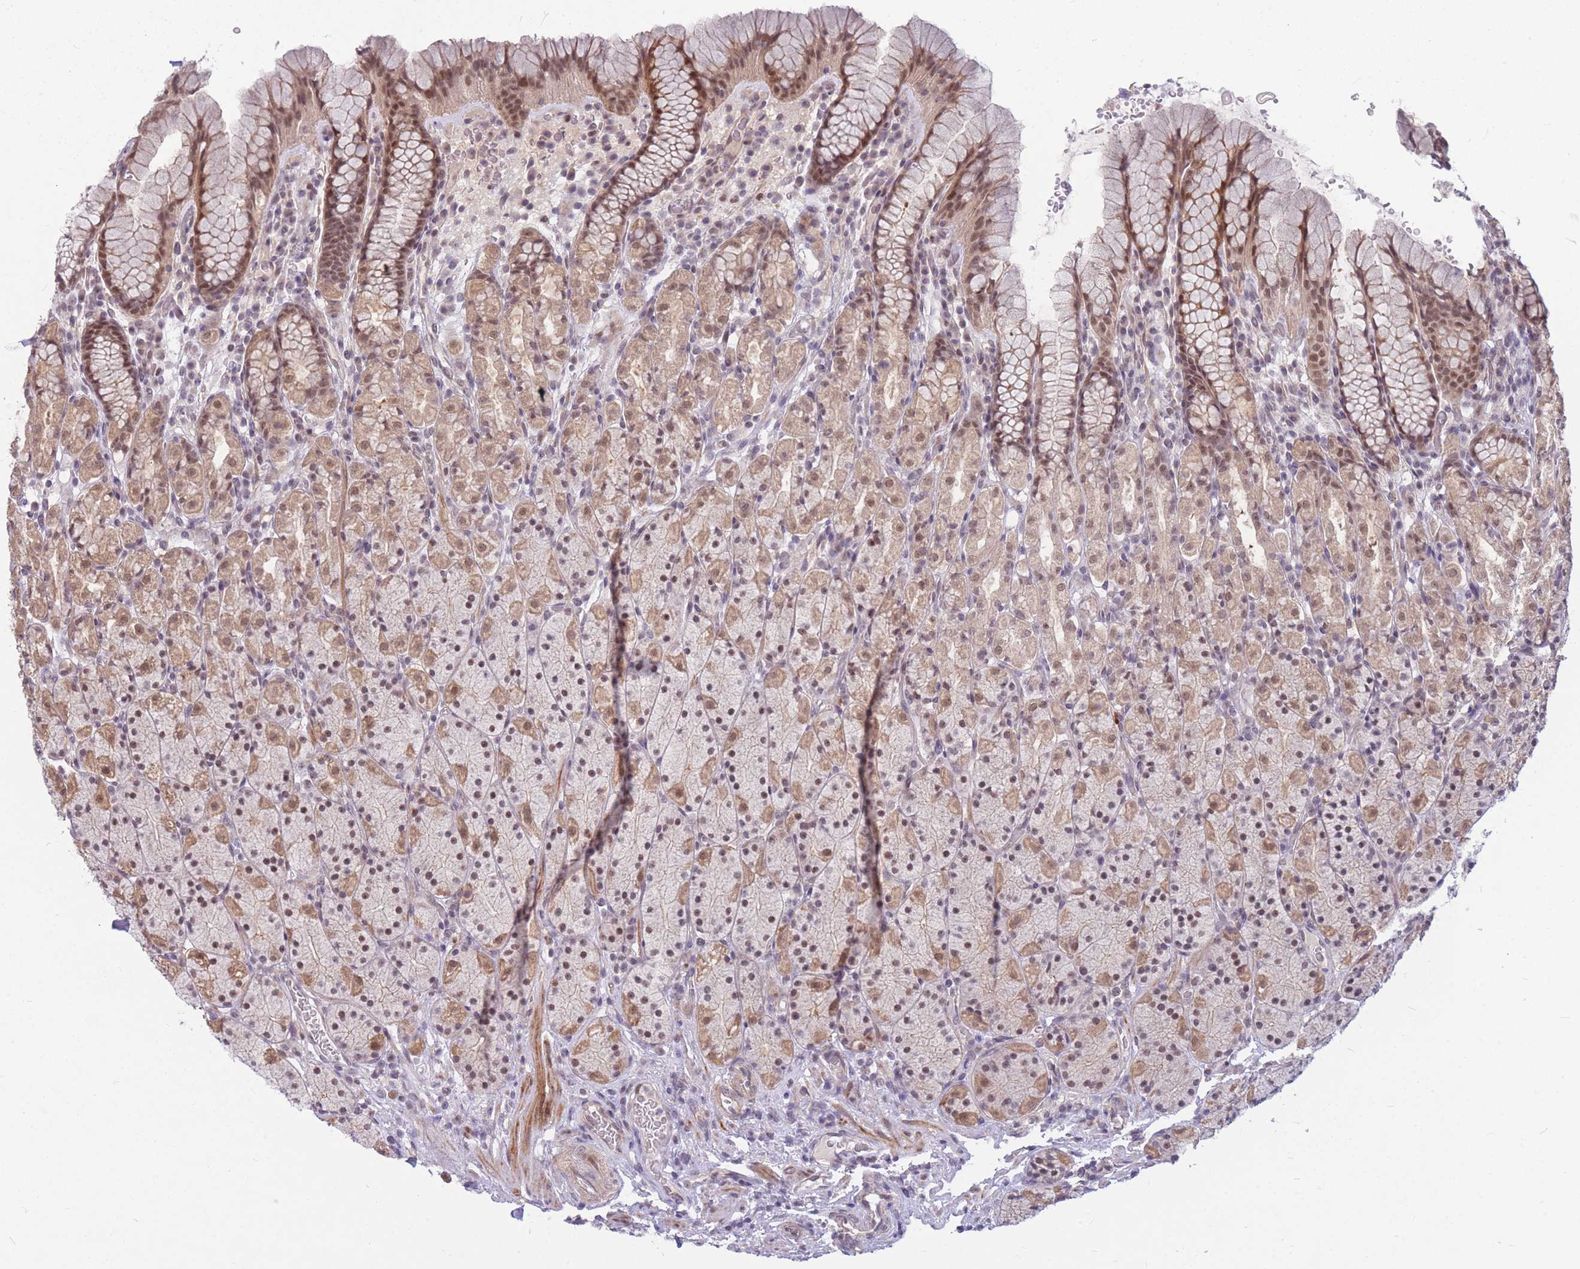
{"staining": {"intensity": "moderate", "quantity": ">75%", "location": "cytoplasmic/membranous,nuclear"}, "tissue": "stomach", "cell_type": "Glandular cells", "image_type": "normal", "snomed": [{"axis": "morphology", "description": "Normal tissue, NOS"}, {"axis": "topography", "description": "Stomach, upper"}, {"axis": "topography", "description": "Stomach"}], "caption": "Protein analysis of benign stomach demonstrates moderate cytoplasmic/membranous,nuclear staining in about >75% of glandular cells.", "gene": "ERCC2", "patient": {"sex": "male", "age": 62}}